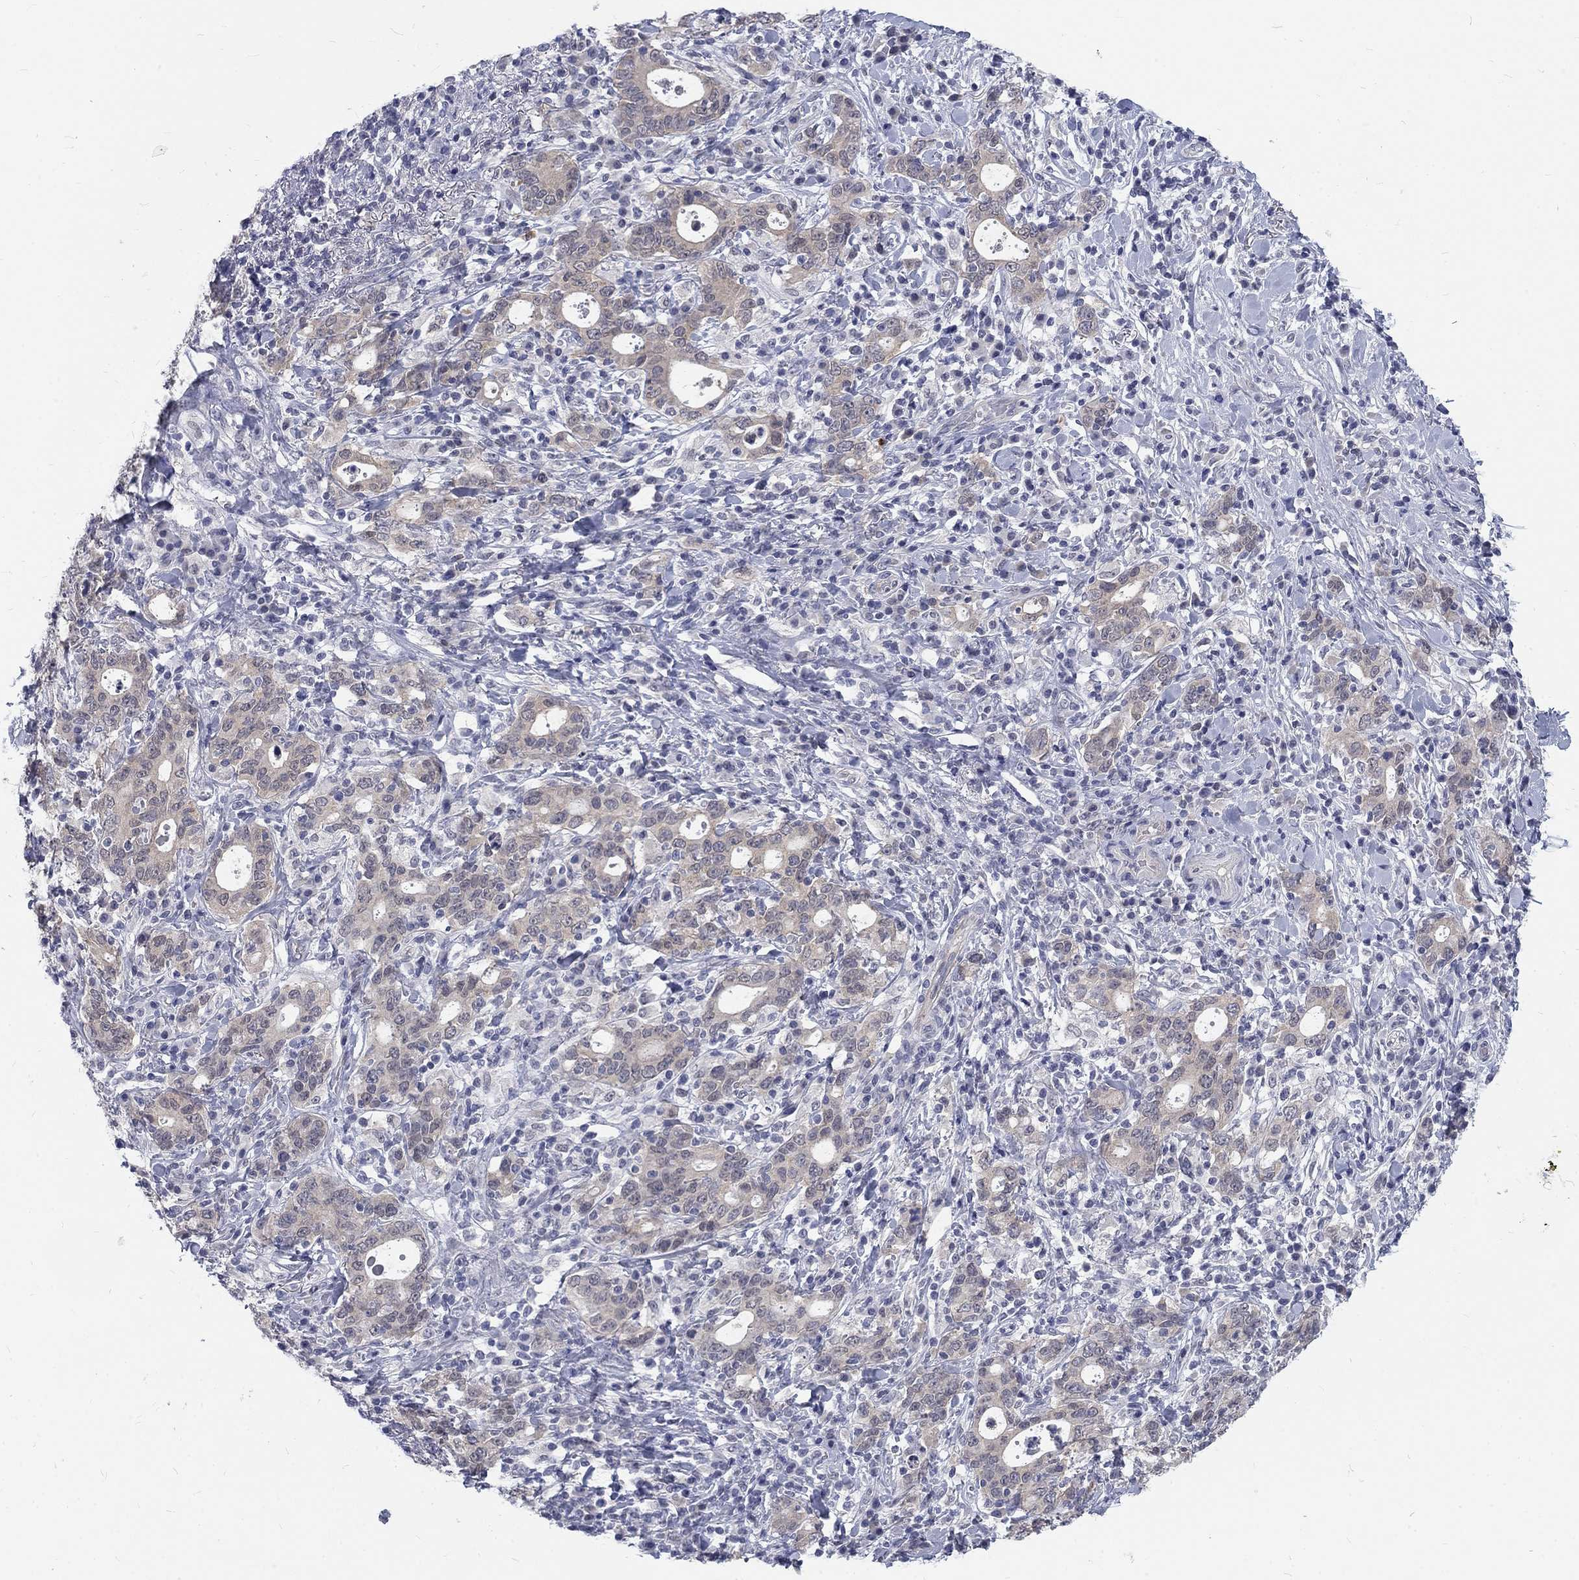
{"staining": {"intensity": "weak", "quantity": "25%-75%", "location": "cytoplasmic/membranous"}, "tissue": "stomach cancer", "cell_type": "Tumor cells", "image_type": "cancer", "snomed": [{"axis": "morphology", "description": "Adenocarcinoma, NOS"}, {"axis": "topography", "description": "Stomach"}], "caption": "Immunohistochemical staining of human adenocarcinoma (stomach) displays weak cytoplasmic/membranous protein staining in approximately 25%-75% of tumor cells.", "gene": "PHKA1", "patient": {"sex": "male", "age": 79}}